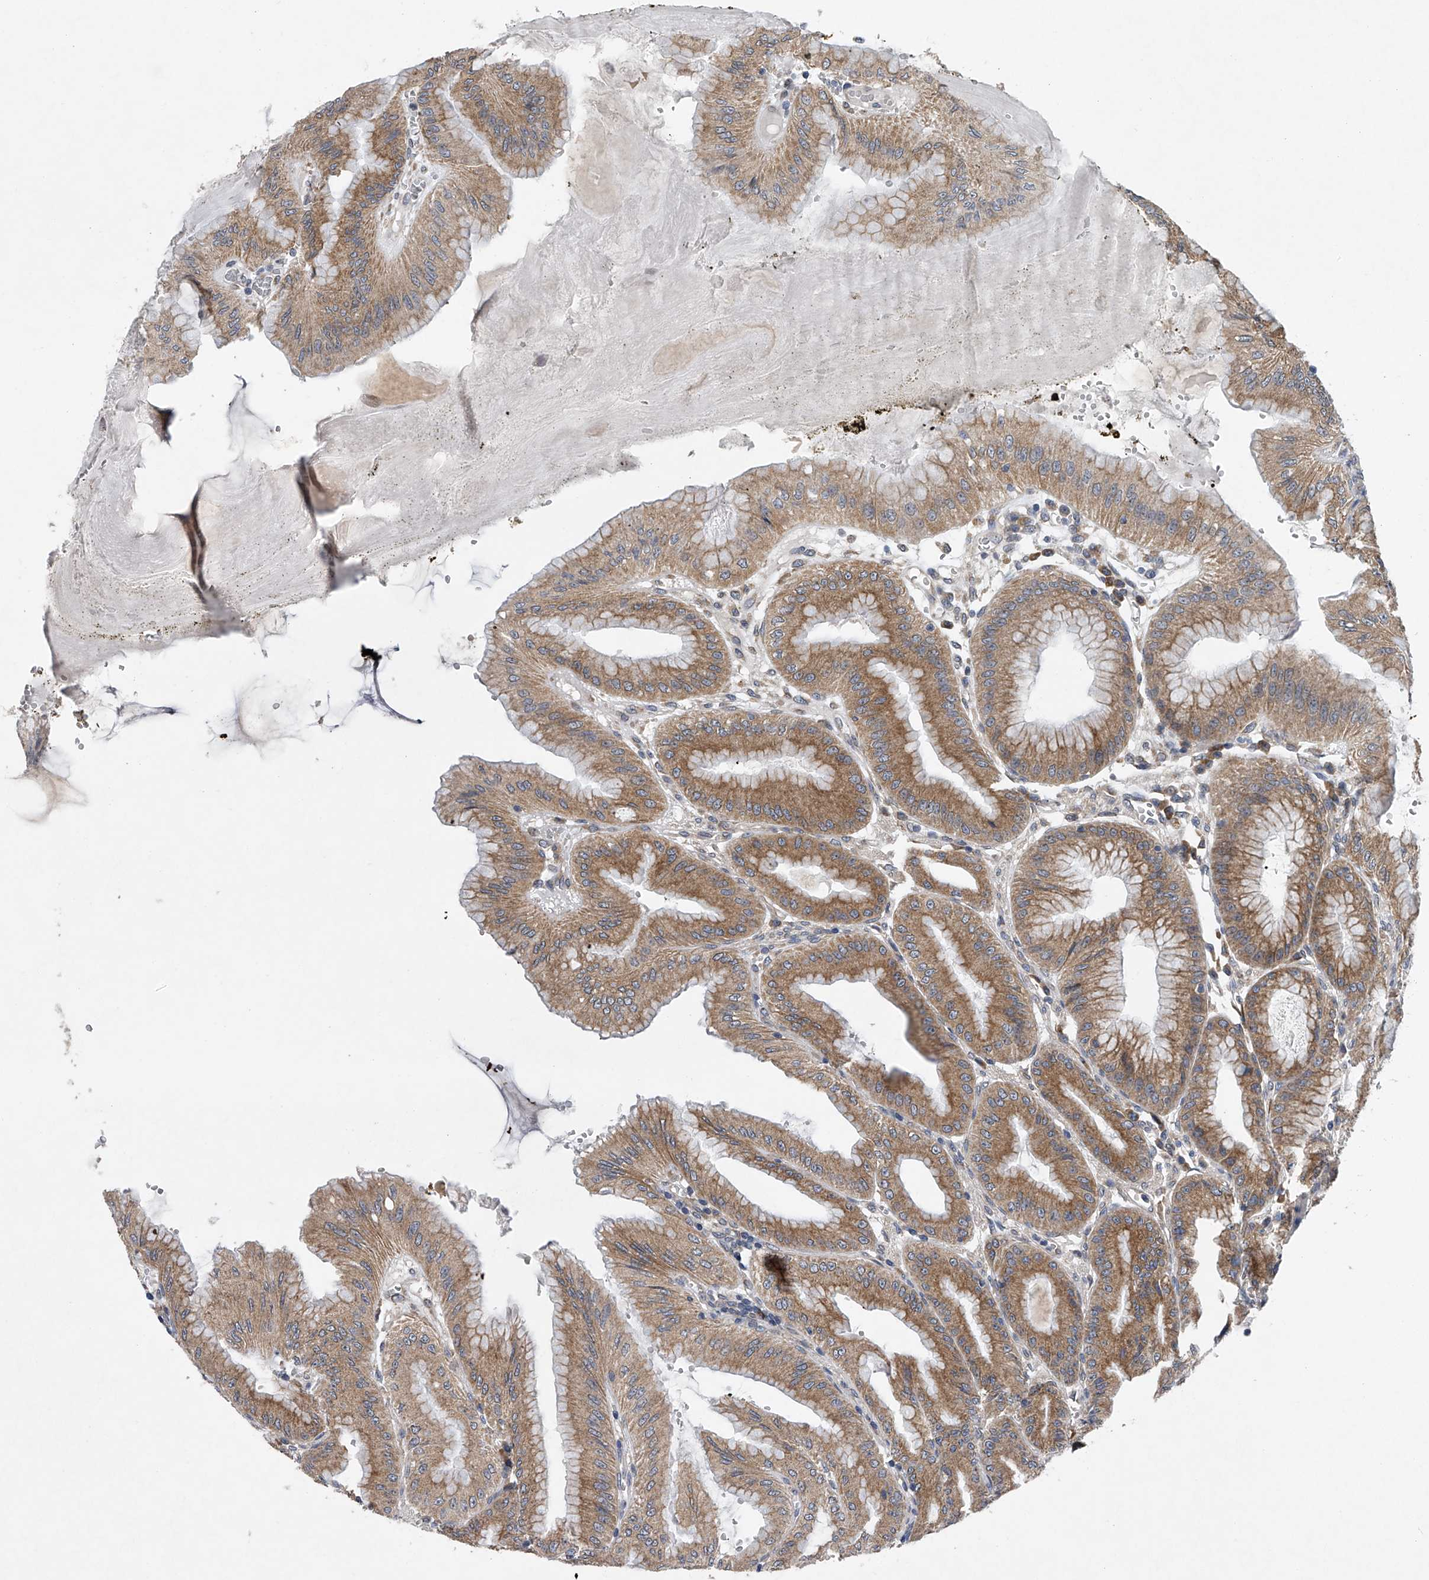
{"staining": {"intensity": "moderate", "quantity": ">75%", "location": "cytoplasmic/membranous"}, "tissue": "stomach", "cell_type": "Glandular cells", "image_type": "normal", "snomed": [{"axis": "morphology", "description": "Normal tissue, NOS"}, {"axis": "topography", "description": "Stomach, lower"}], "caption": "Immunohistochemistry of unremarkable stomach displays medium levels of moderate cytoplasmic/membranous staining in about >75% of glandular cells.", "gene": "RNF5", "patient": {"sex": "male", "age": 71}}